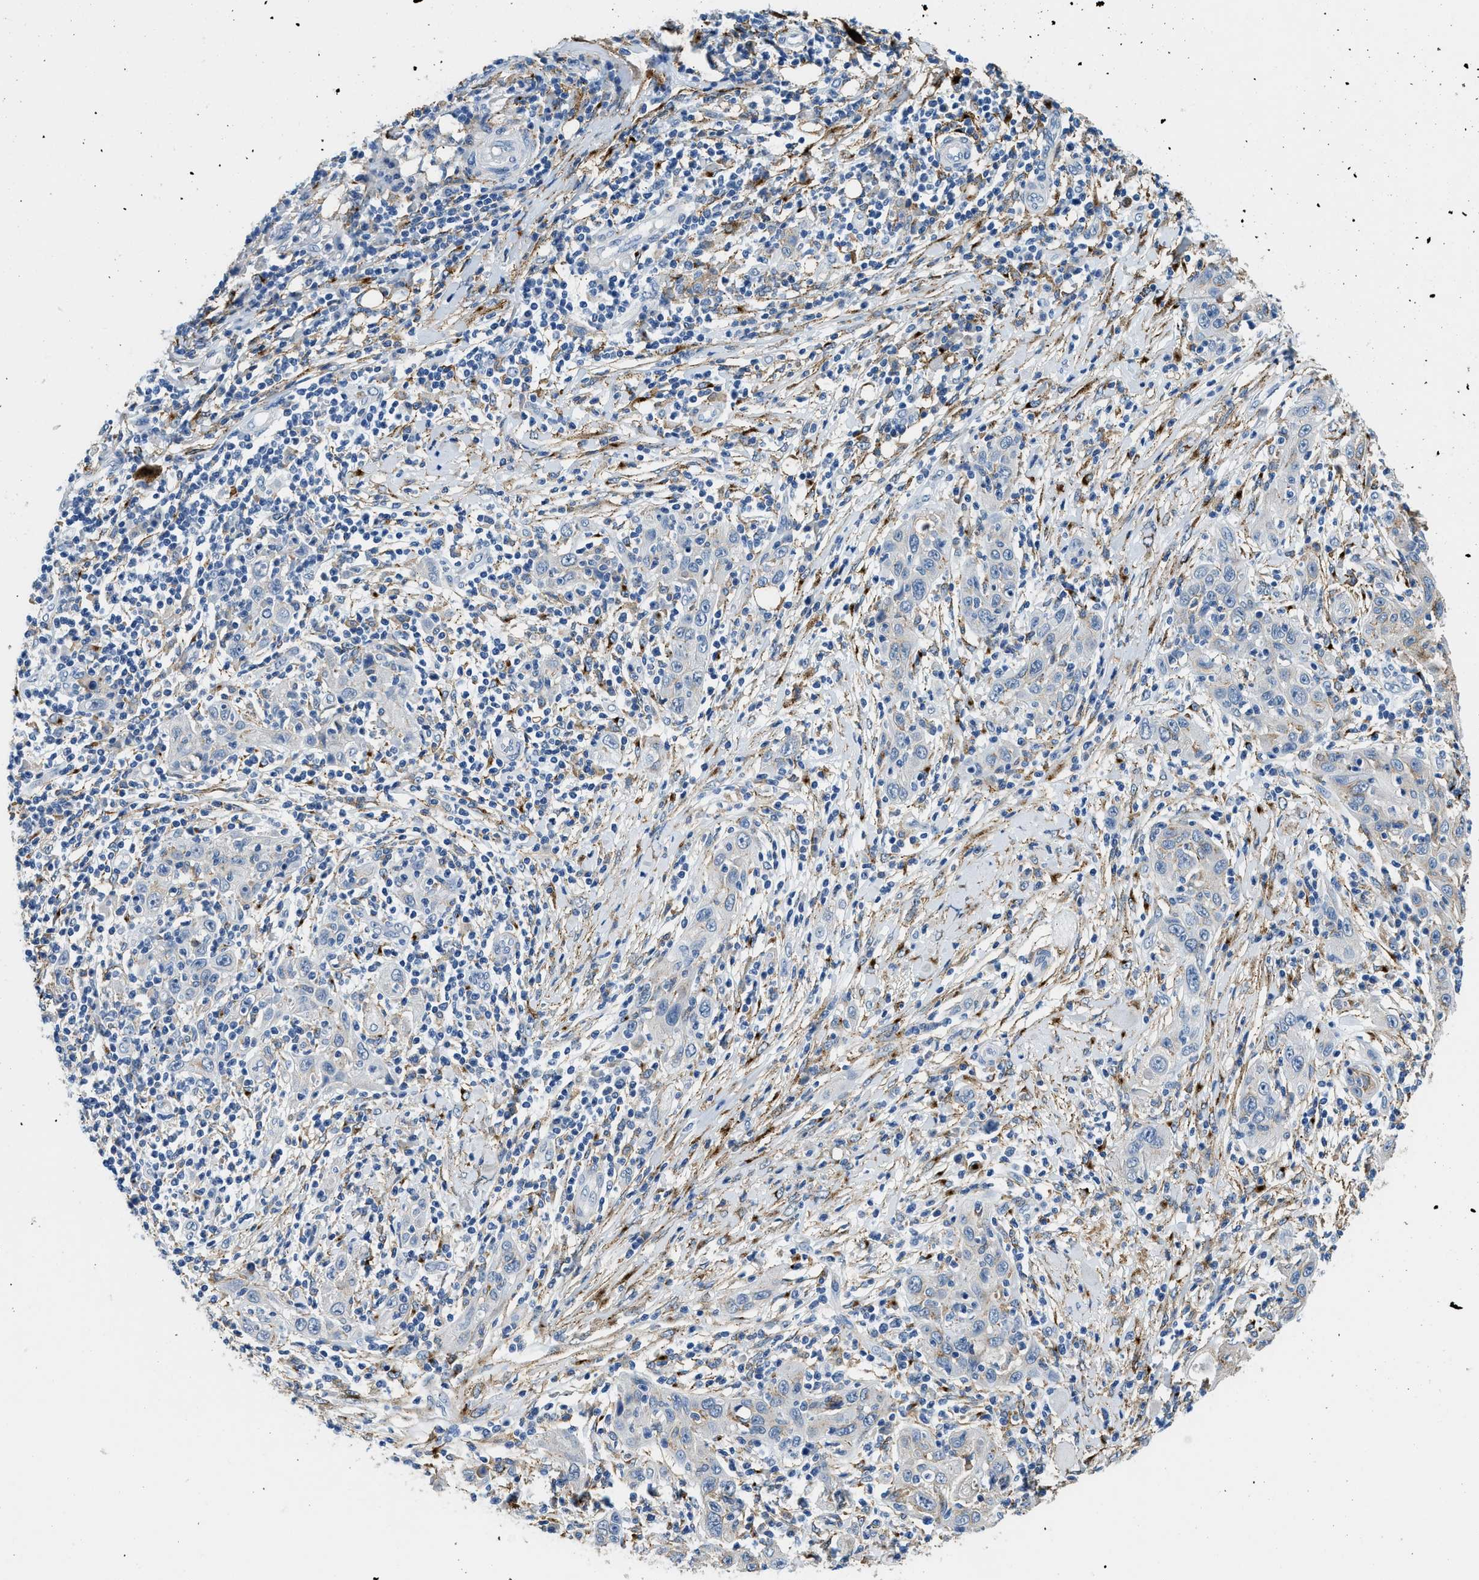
{"staining": {"intensity": "weak", "quantity": "<25%", "location": "cytoplasmic/membranous"}, "tissue": "skin cancer", "cell_type": "Tumor cells", "image_type": "cancer", "snomed": [{"axis": "morphology", "description": "Squamous cell carcinoma, NOS"}, {"axis": "topography", "description": "Skin"}], "caption": "IHC micrograph of neoplastic tissue: skin cancer (squamous cell carcinoma) stained with DAB (3,3'-diaminobenzidine) exhibits no significant protein expression in tumor cells.", "gene": "LRP1", "patient": {"sex": "female", "age": 88}}